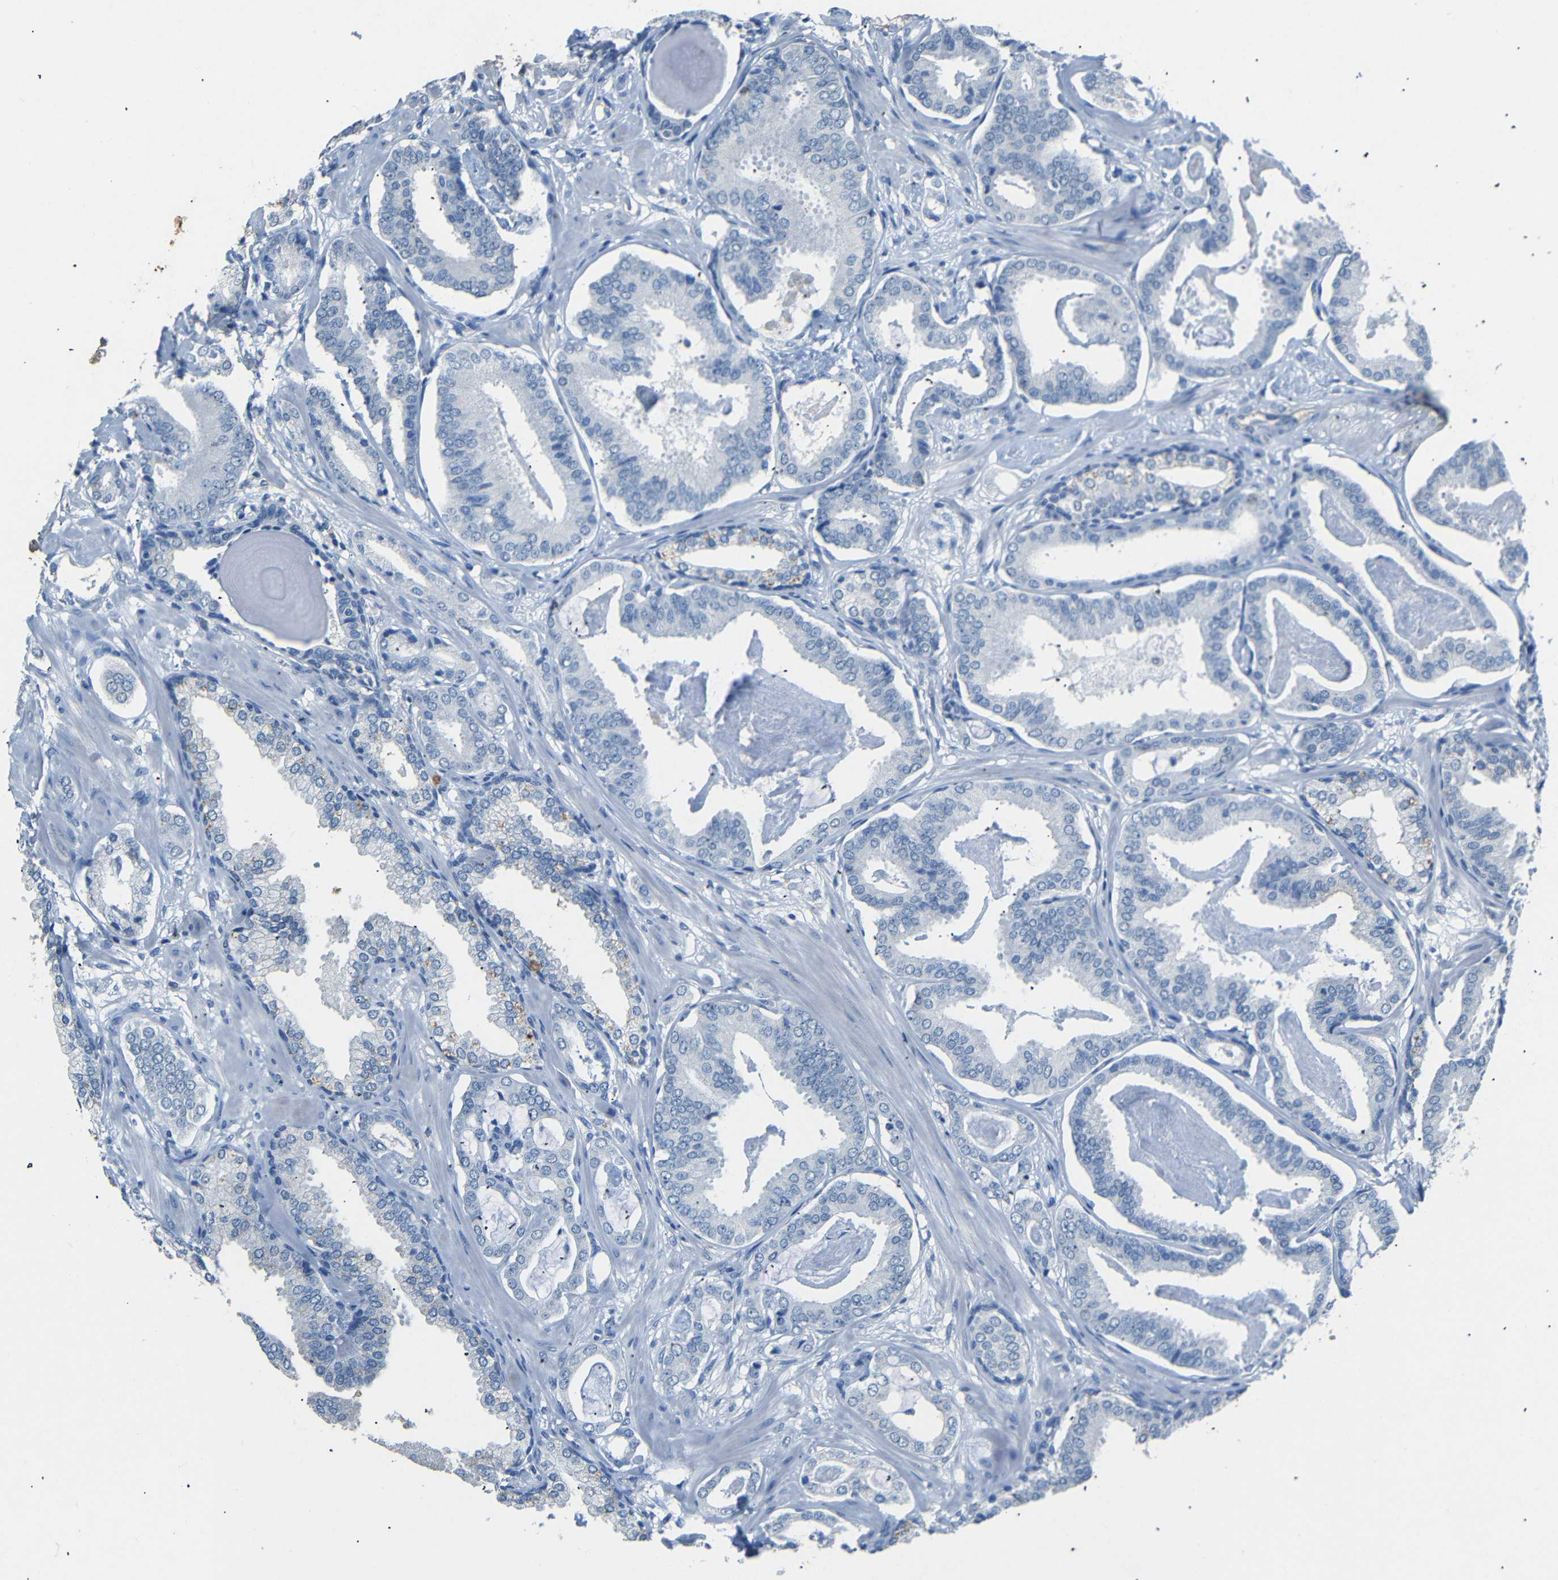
{"staining": {"intensity": "negative", "quantity": "none", "location": "none"}, "tissue": "prostate cancer", "cell_type": "Tumor cells", "image_type": "cancer", "snomed": [{"axis": "morphology", "description": "Adenocarcinoma, Low grade"}, {"axis": "topography", "description": "Prostate"}], "caption": "Histopathology image shows no protein expression in tumor cells of prostate adenocarcinoma (low-grade) tissue. The staining is performed using DAB (3,3'-diaminobenzidine) brown chromogen with nuclei counter-stained in using hematoxylin.", "gene": "INCENP", "patient": {"sex": "male", "age": 53}}